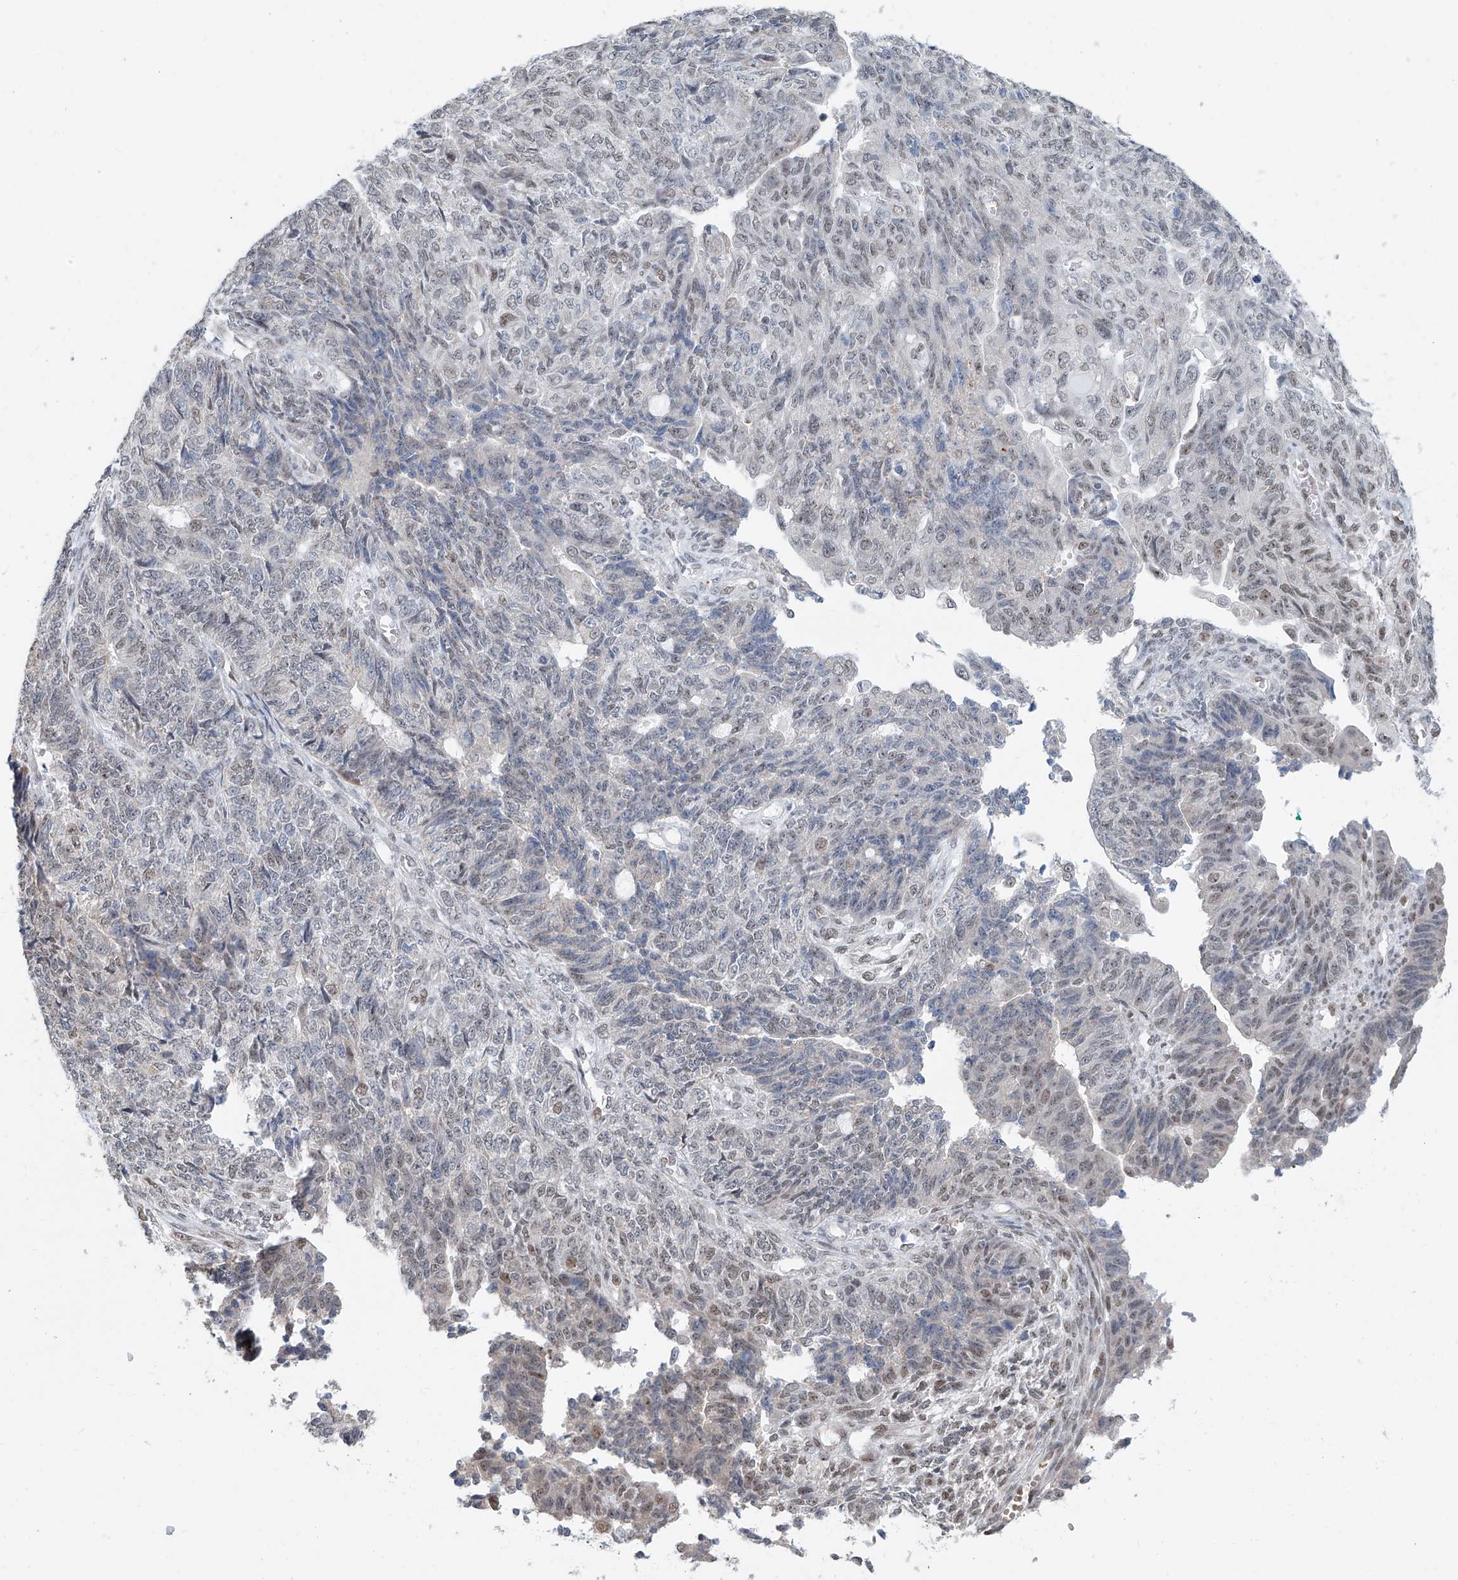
{"staining": {"intensity": "weak", "quantity": "25%-75%", "location": "nuclear"}, "tissue": "endometrial cancer", "cell_type": "Tumor cells", "image_type": "cancer", "snomed": [{"axis": "morphology", "description": "Adenocarcinoma, NOS"}, {"axis": "topography", "description": "Endometrium"}], "caption": "Immunohistochemical staining of human endometrial cancer displays low levels of weak nuclear staining in about 25%-75% of tumor cells.", "gene": "SDE2", "patient": {"sex": "female", "age": 32}}